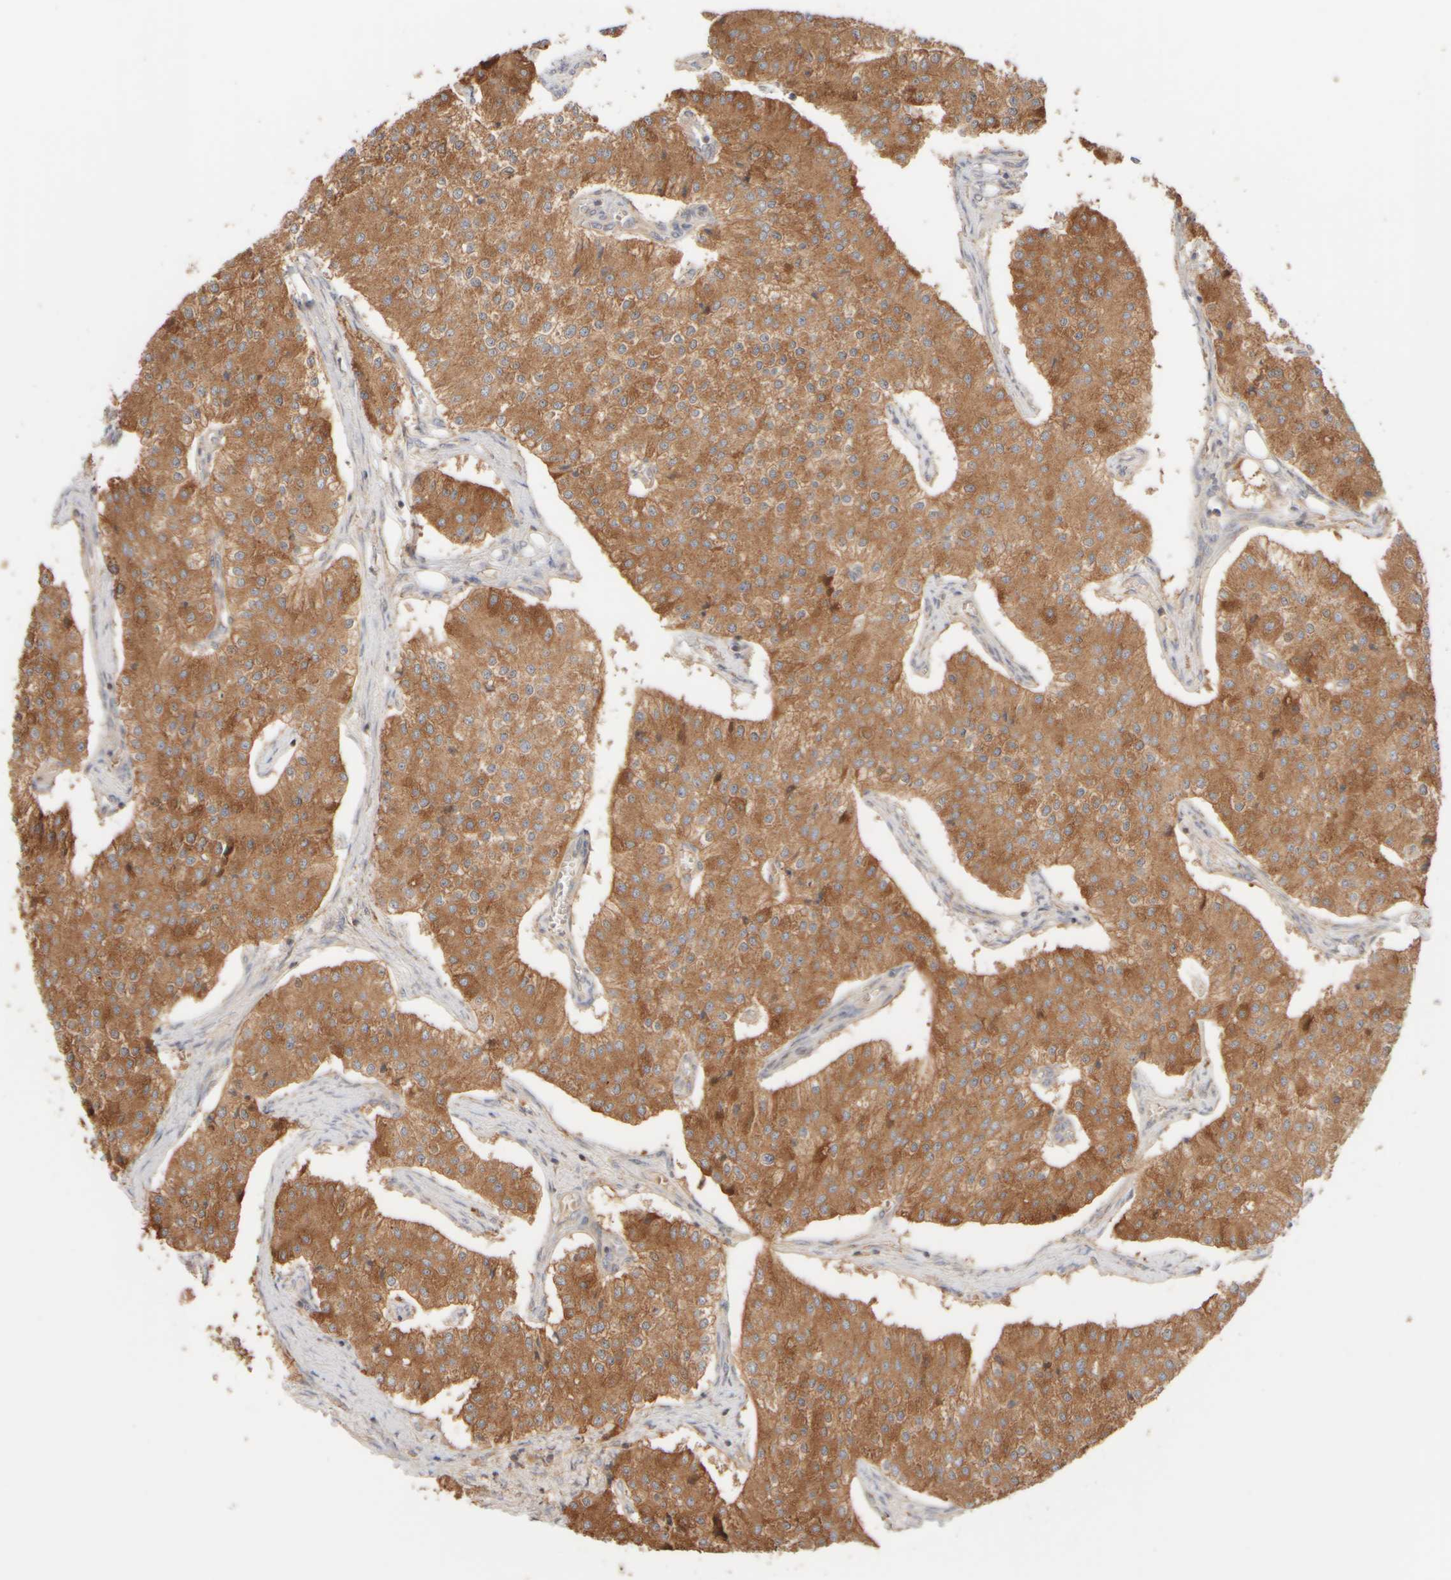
{"staining": {"intensity": "moderate", "quantity": ">75%", "location": "cytoplasmic/membranous"}, "tissue": "carcinoid", "cell_type": "Tumor cells", "image_type": "cancer", "snomed": [{"axis": "morphology", "description": "Carcinoid, malignant, NOS"}, {"axis": "topography", "description": "Colon"}], "caption": "Tumor cells reveal medium levels of moderate cytoplasmic/membranous staining in about >75% of cells in human malignant carcinoid.", "gene": "RABEP1", "patient": {"sex": "female", "age": 52}}